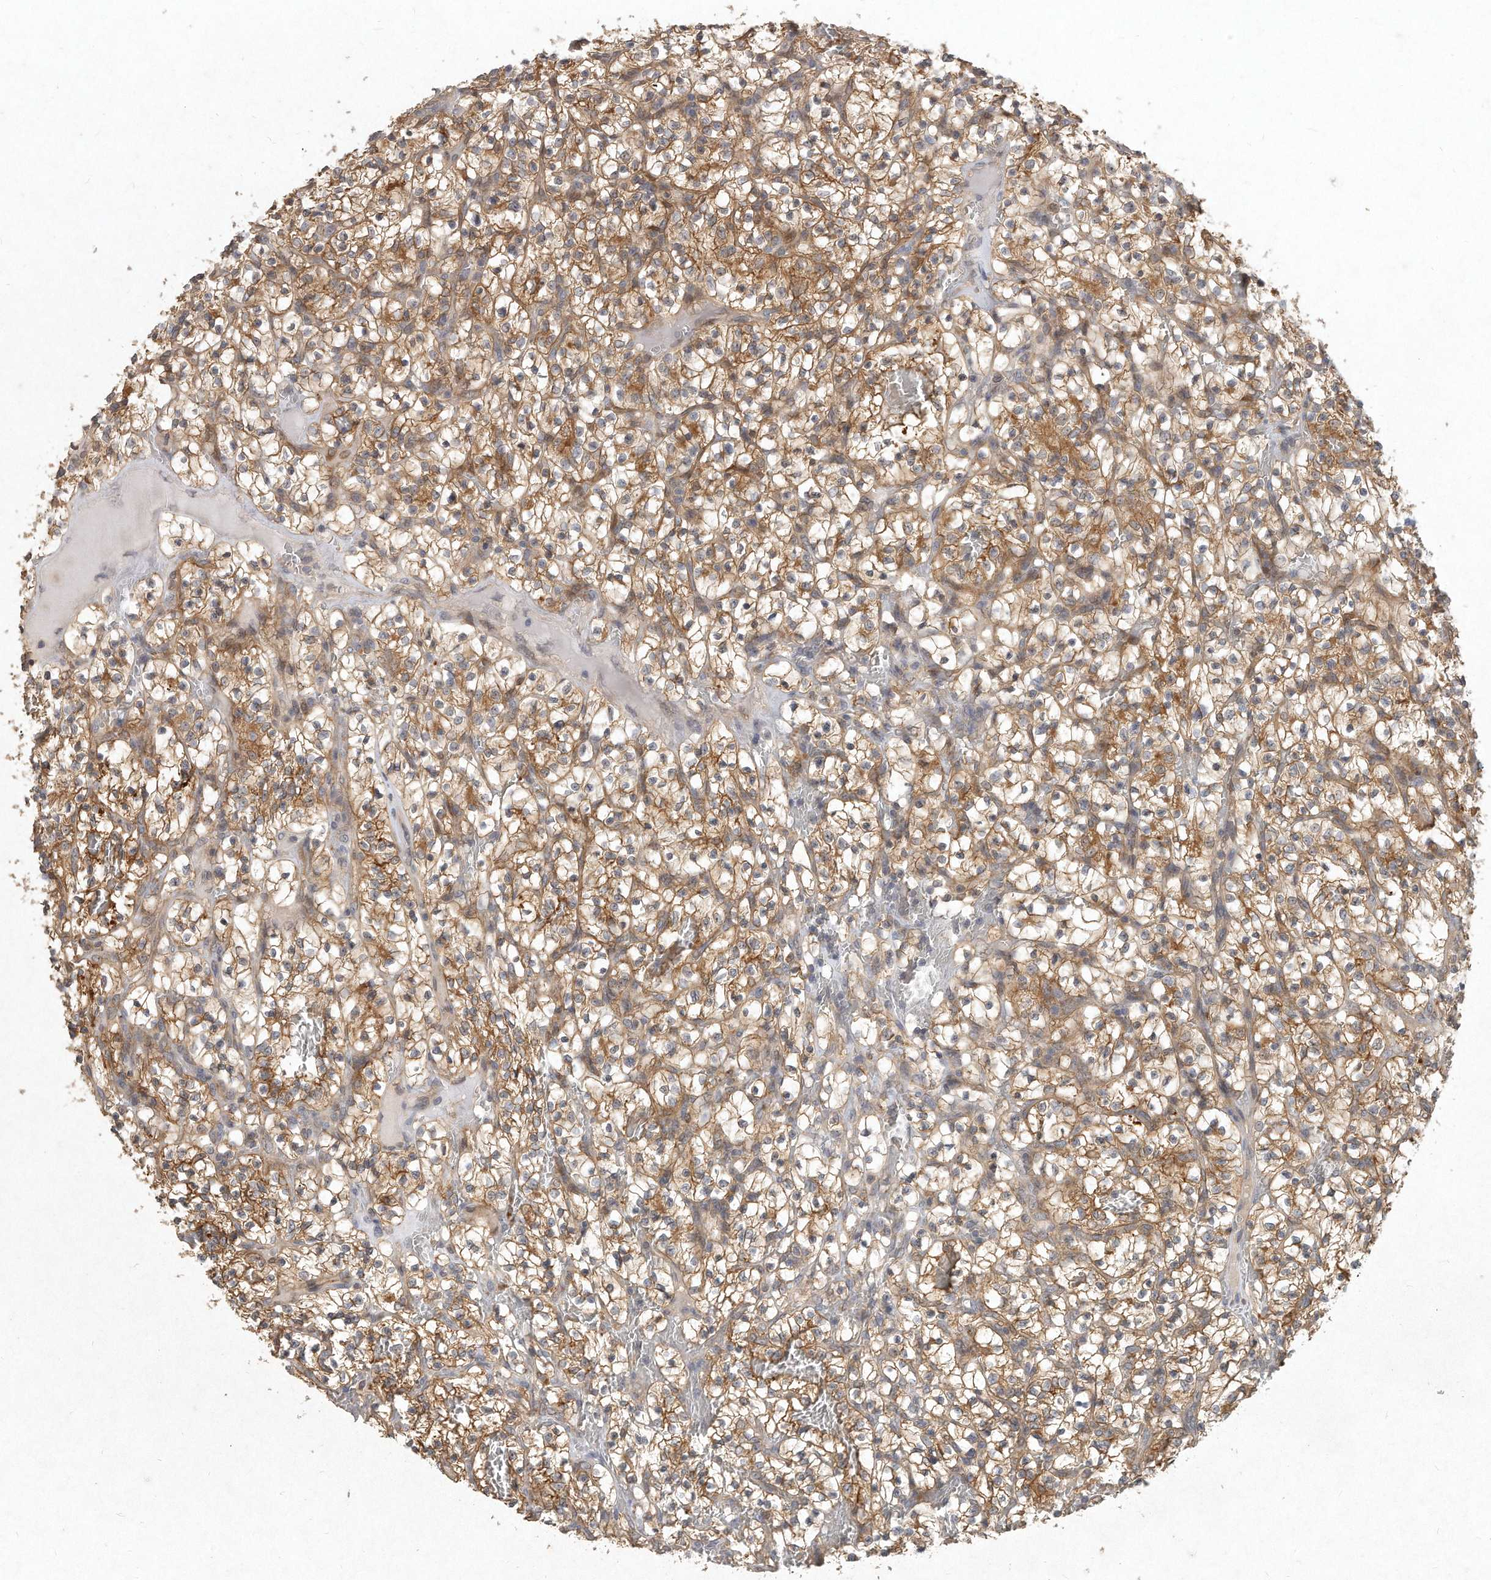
{"staining": {"intensity": "moderate", "quantity": ">75%", "location": "cytoplasmic/membranous"}, "tissue": "renal cancer", "cell_type": "Tumor cells", "image_type": "cancer", "snomed": [{"axis": "morphology", "description": "Adenocarcinoma, NOS"}, {"axis": "topography", "description": "Kidney"}], "caption": "IHC (DAB (3,3'-diaminobenzidine)) staining of human renal cancer reveals moderate cytoplasmic/membranous protein positivity in approximately >75% of tumor cells. The protein of interest is stained brown, and the nuclei are stained in blue (DAB IHC with brightfield microscopy, high magnification).", "gene": "LGALS8", "patient": {"sex": "female", "age": 57}}